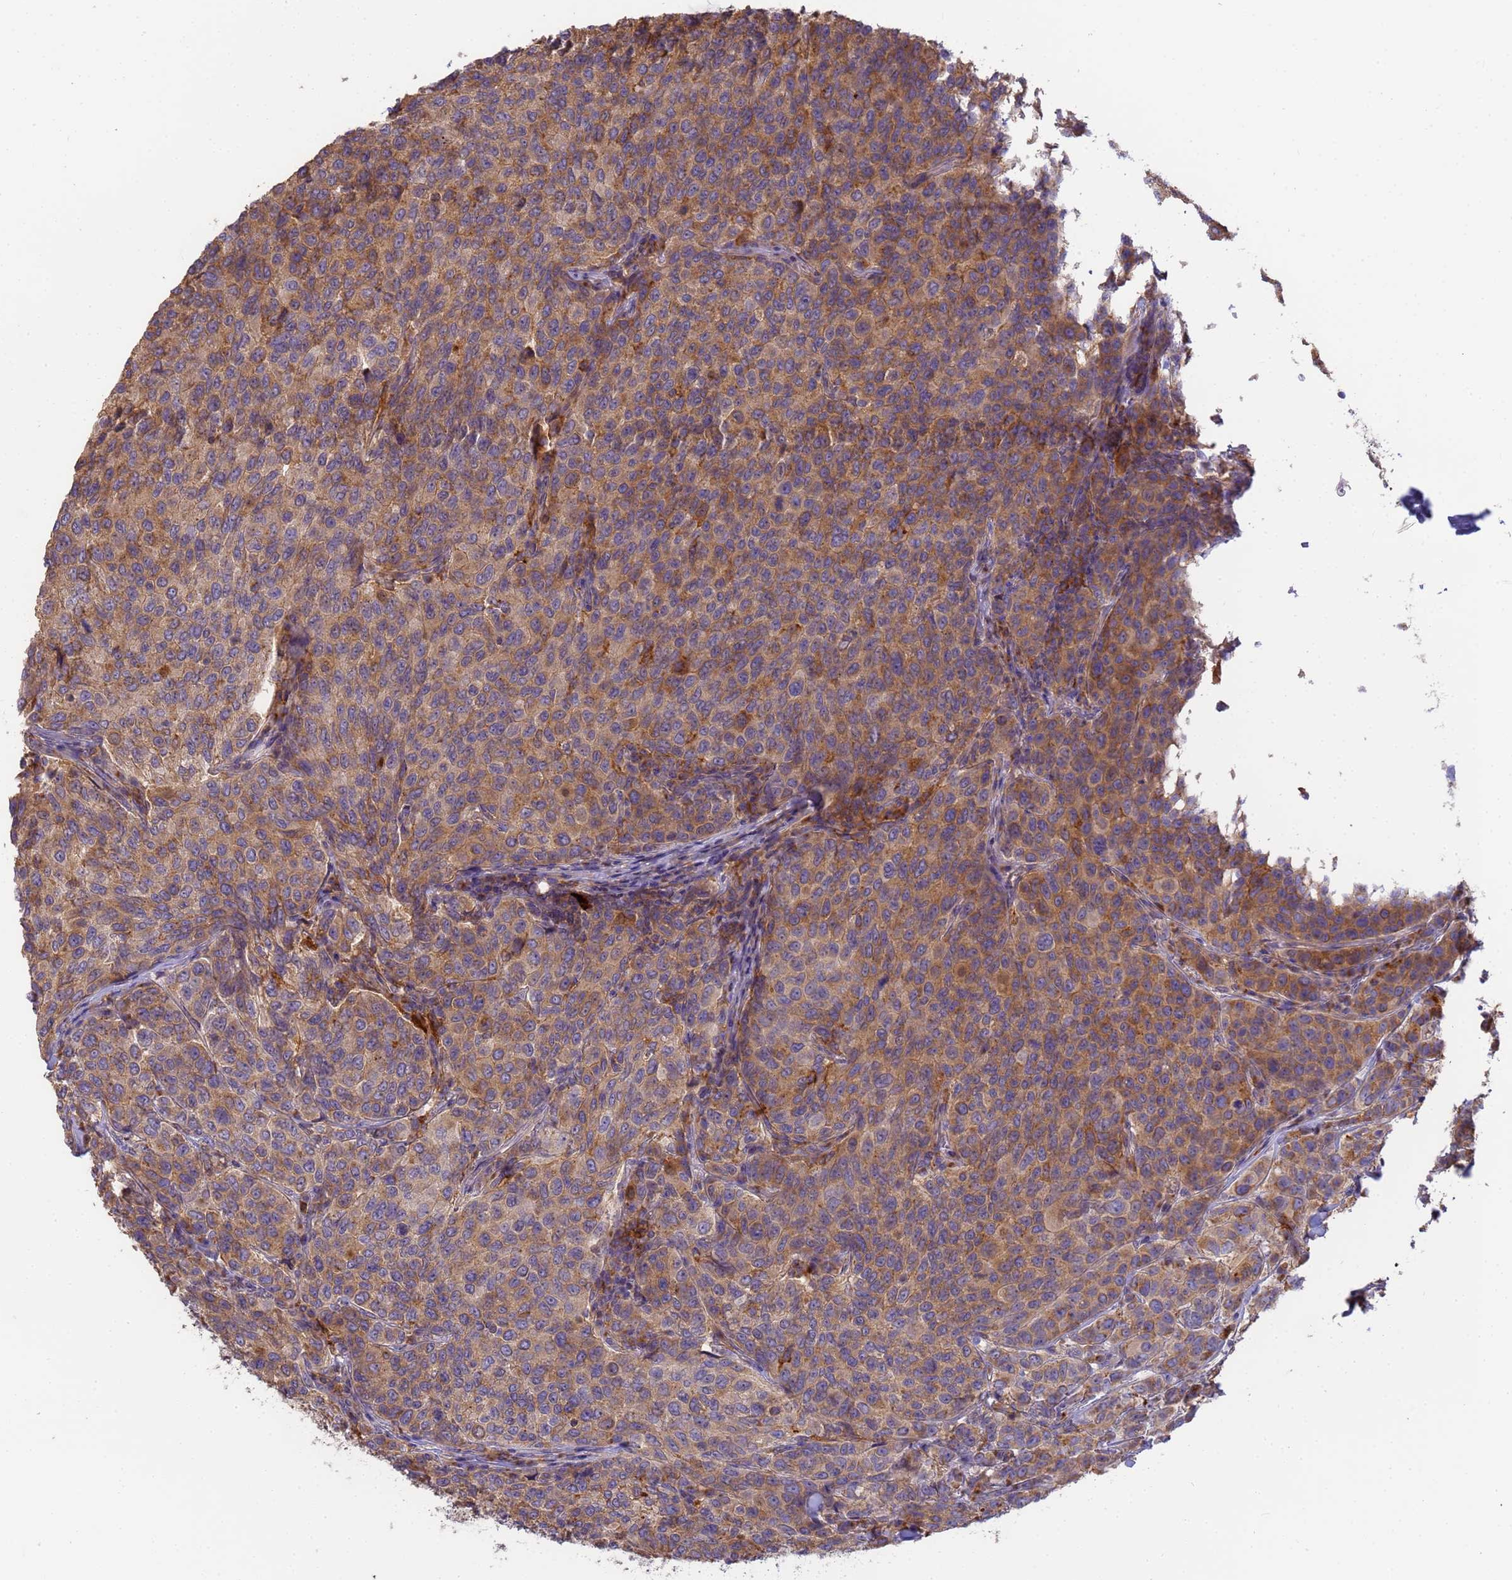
{"staining": {"intensity": "moderate", "quantity": ">75%", "location": "cytoplasmic/membranous"}, "tissue": "breast cancer", "cell_type": "Tumor cells", "image_type": "cancer", "snomed": [{"axis": "morphology", "description": "Duct carcinoma"}, {"axis": "topography", "description": "Breast"}], "caption": "Breast cancer stained for a protein displays moderate cytoplasmic/membranous positivity in tumor cells.", "gene": "M6PR", "patient": {"sex": "female", "age": 55}}